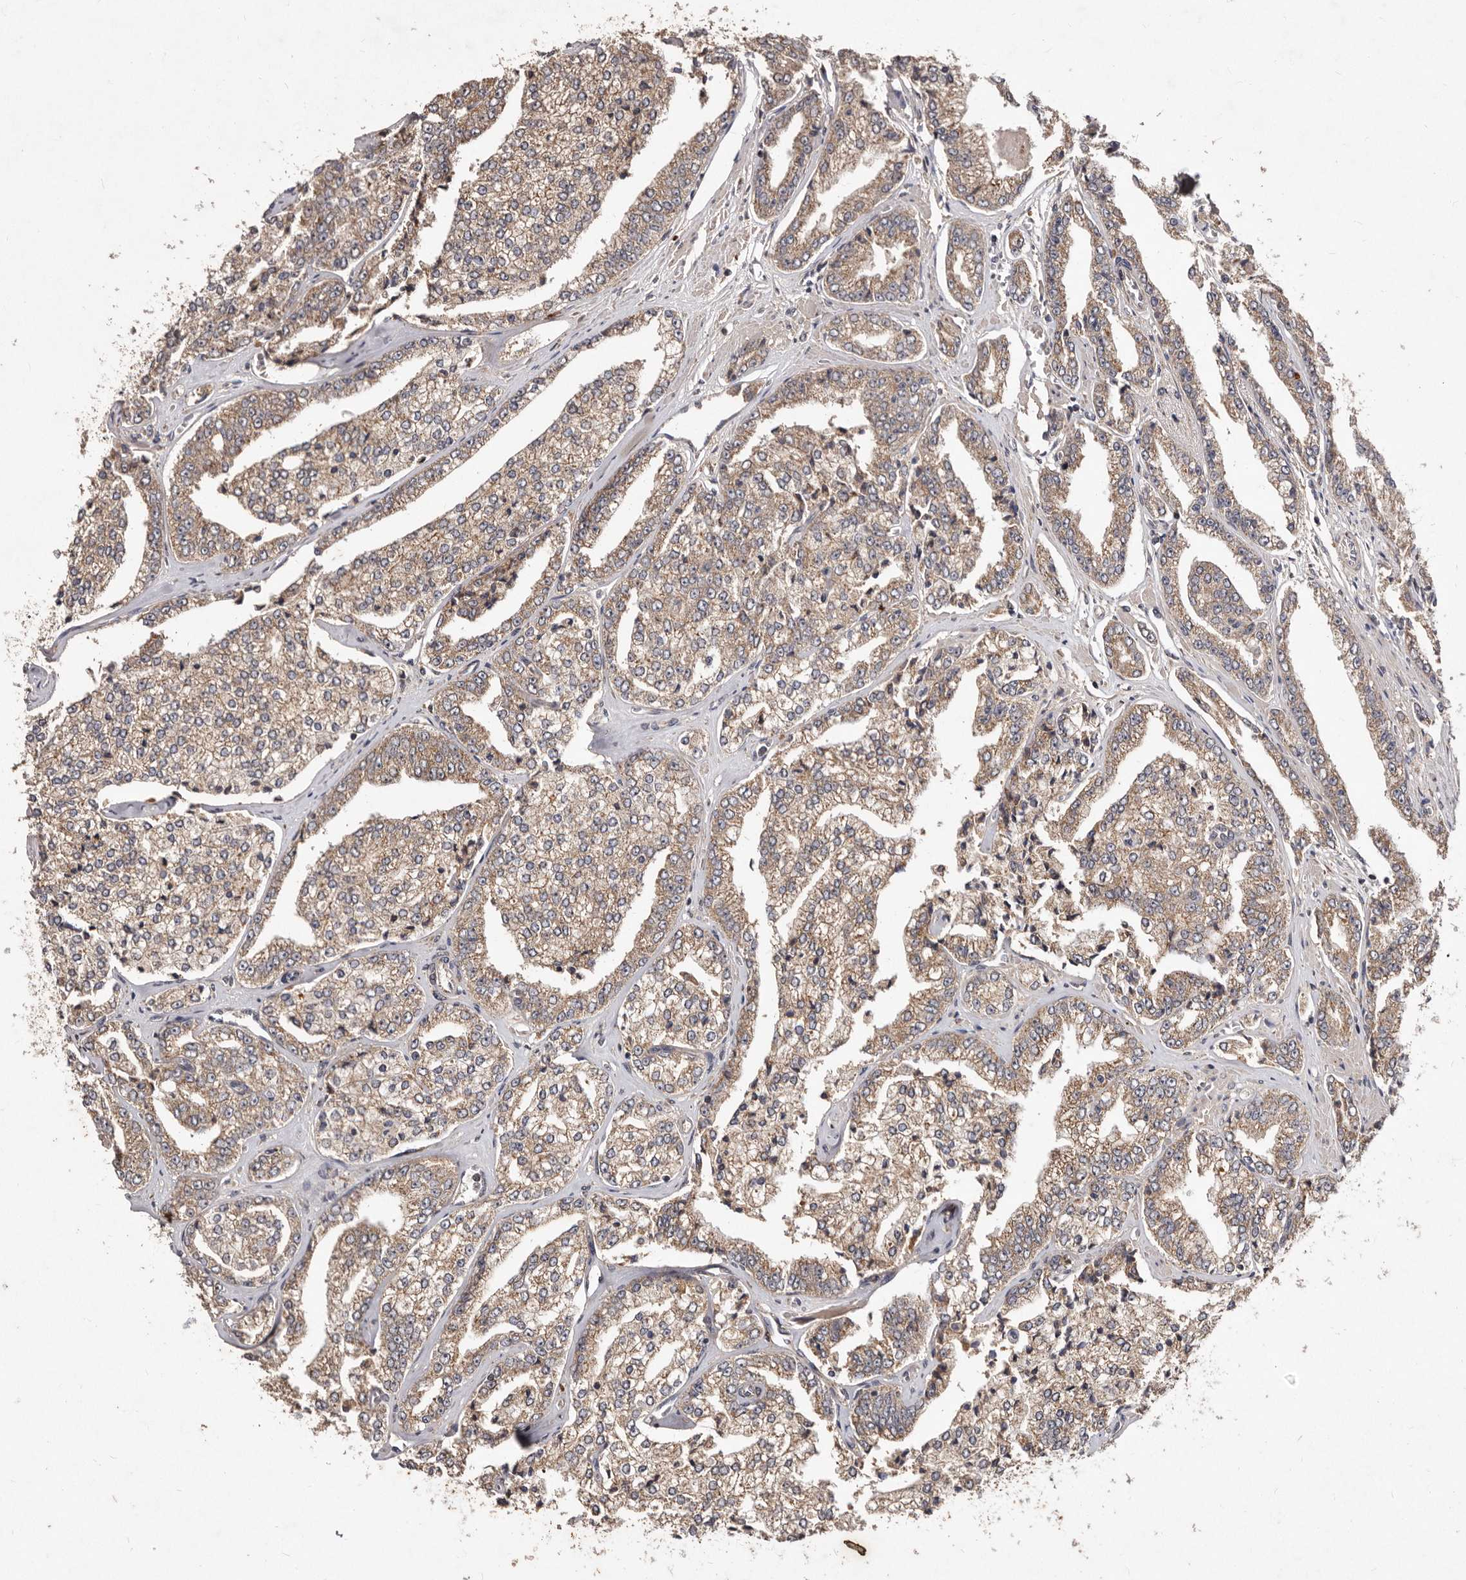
{"staining": {"intensity": "weak", "quantity": ">75%", "location": "cytoplasmic/membranous"}, "tissue": "prostate cancer", "cell_type": "Tumor cells", "image_type": "cancer", "snomed": [{"axis": "morphology", "description": "Adenocarcinoma, High grade"}, {"axis": "topography", "description": "Prostate"}], "caption": "High-magnification brightfield microscopy of prostate high-grade adenocarcinoma stained with DAB (3,3'-diaminobenzidine) (brown) and counterstained with hematoxylin (blue). tumor cells exhibit weak cytoplasmic/membranous staining is identified in about>75% of cells.", "gene": "FLAD1", "patient": {"sex": "male", "age": 71}}